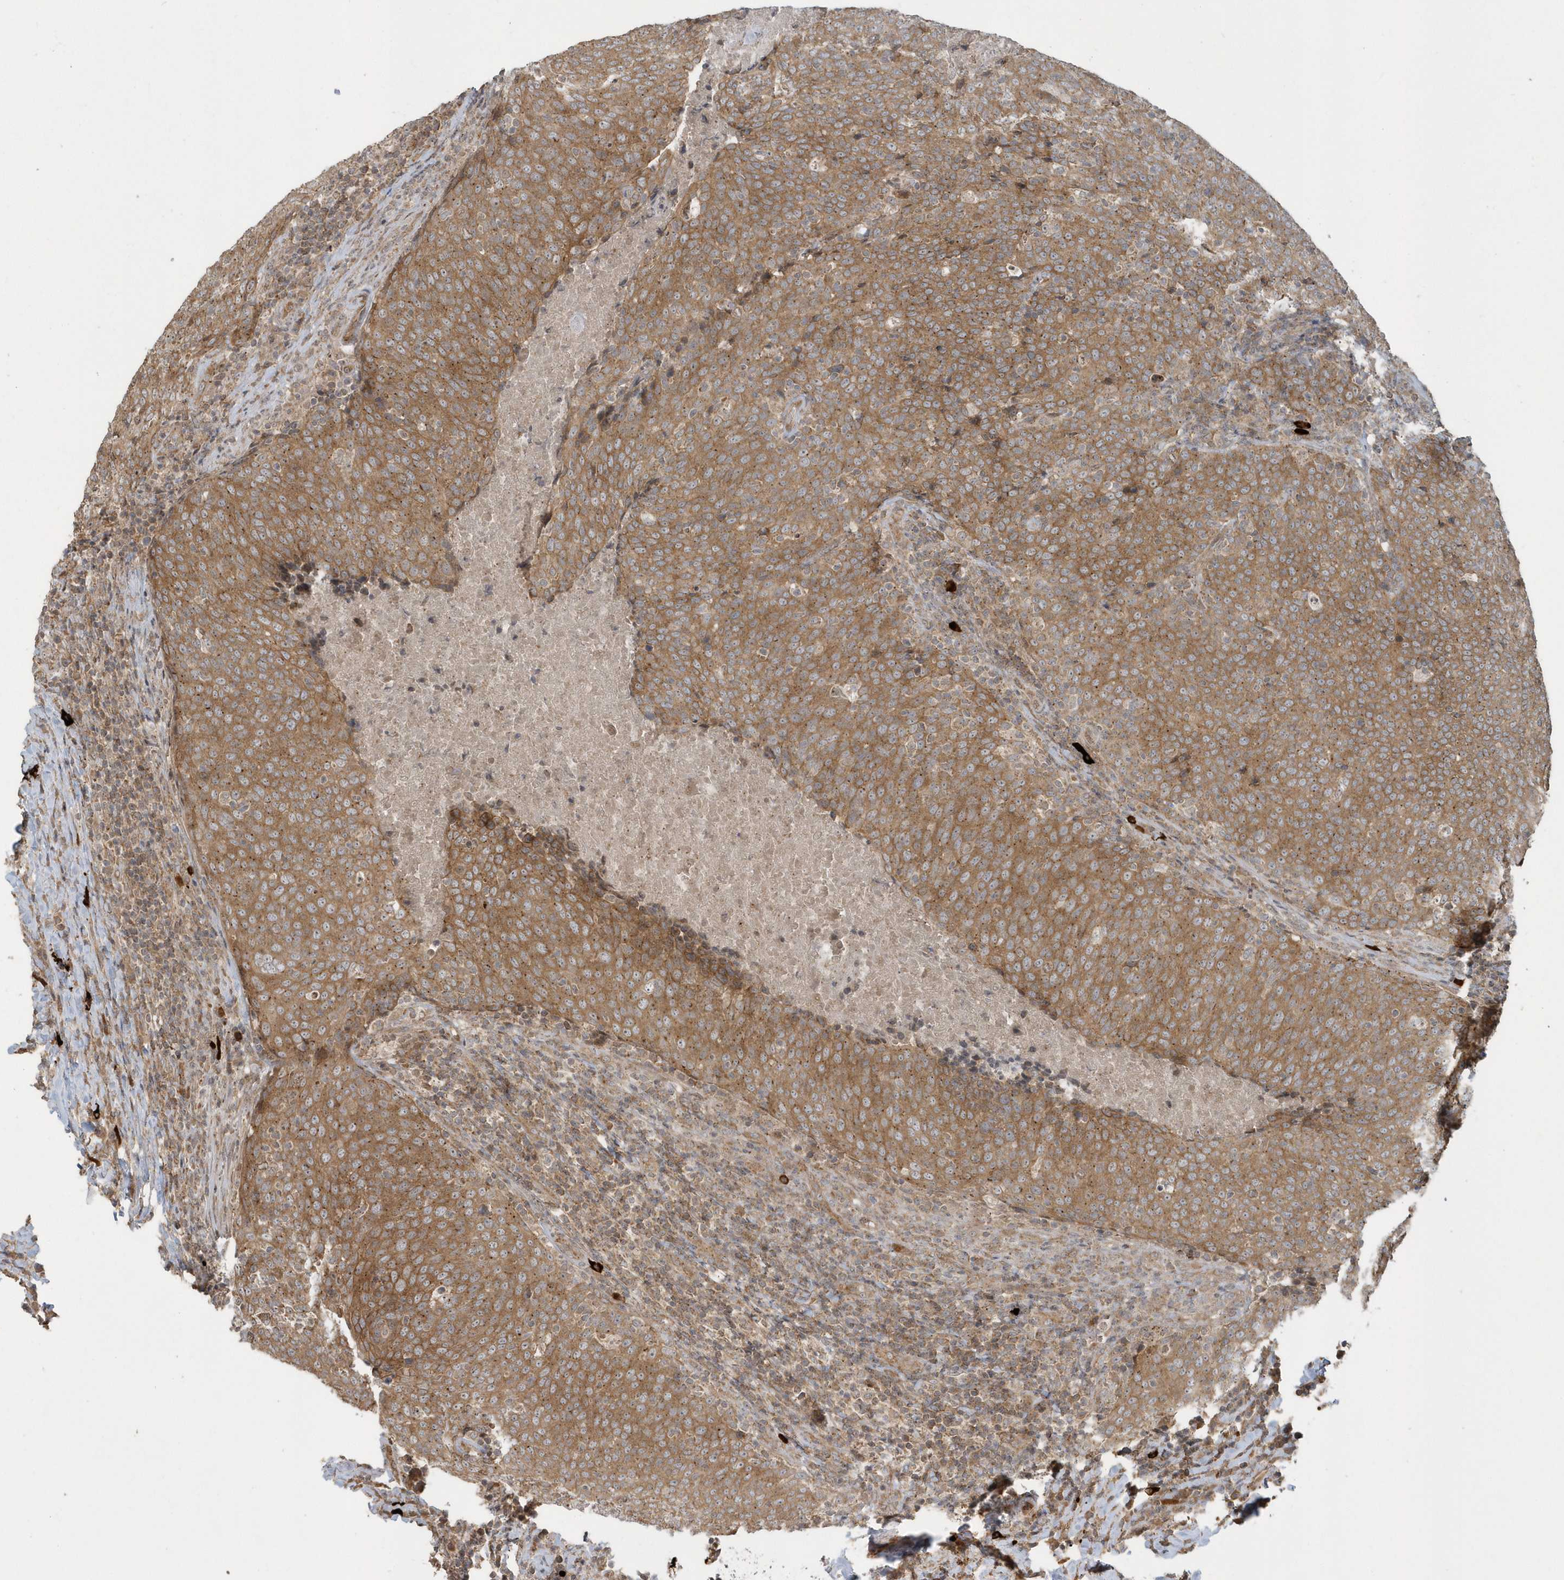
{"staining": {"intensity": "moderate", "quantity": ">75%", "location": "cytoplasmic/membranous"}, "tissue": "head and neck cancer", "cell_type": "Tumor cells", "image_type": "cancer", "snomed": [{"axis": "morphology", "description": "Squamous cell carcinoma, NOS"}, {"axis": "morphology", "description": "Squamous cell carcinoma, metastatic, NOS"}, {"axis": "topography", "description": "Lymph node"}, {"axis": "topography", "description": "Head-Neck"}], "caption": "Human head and neck cancer (metastatic squamous cell carcinoma) stained with a brown dye reveals moderate cytoplasmic/membranous positive staining in about >75% of tumor cells.", "gene": "STIM2", "patient": {"sex": "male", "age": 62}}